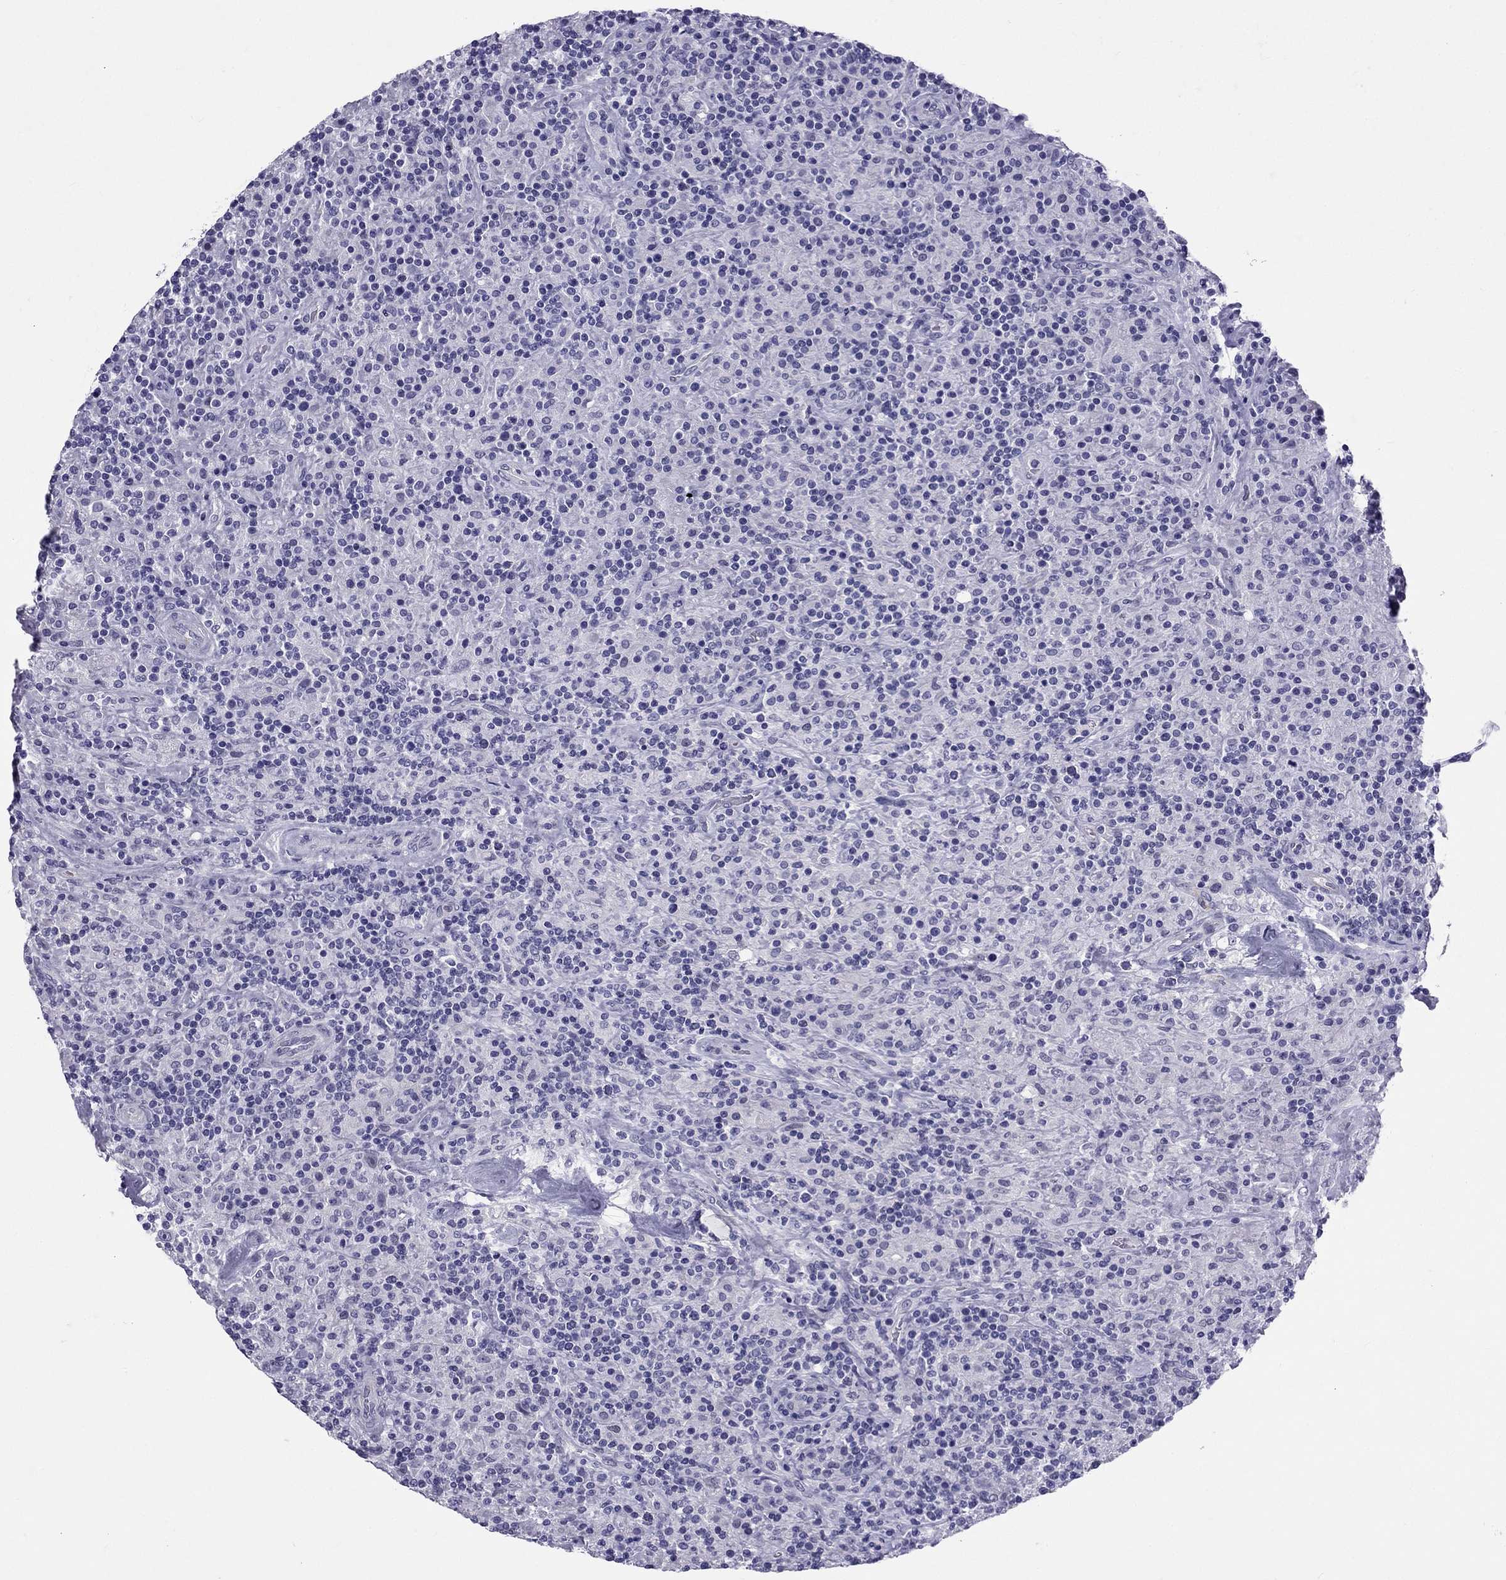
{"staining": {"intensity": "negative", "quantity": "none", "location": "none"}, "tissue": "lymphoma", "cell_type": "Tumor cells", "image_type": "cancer", "snomed": [{"axis": "morphology", "description": "Hodgkin's disease, NOS"}, {"axis": "topography", "description": "Lymph node"}], "caption": "This image is of Hodgkin's disease stained with immunohistochemistry (IHC) to label a protein in brown with the nuclei are counter-stained blue. There is no expression in tumor cells.", "gene": "CROCC2", "patient": {"sex": "male", "age": 70}}